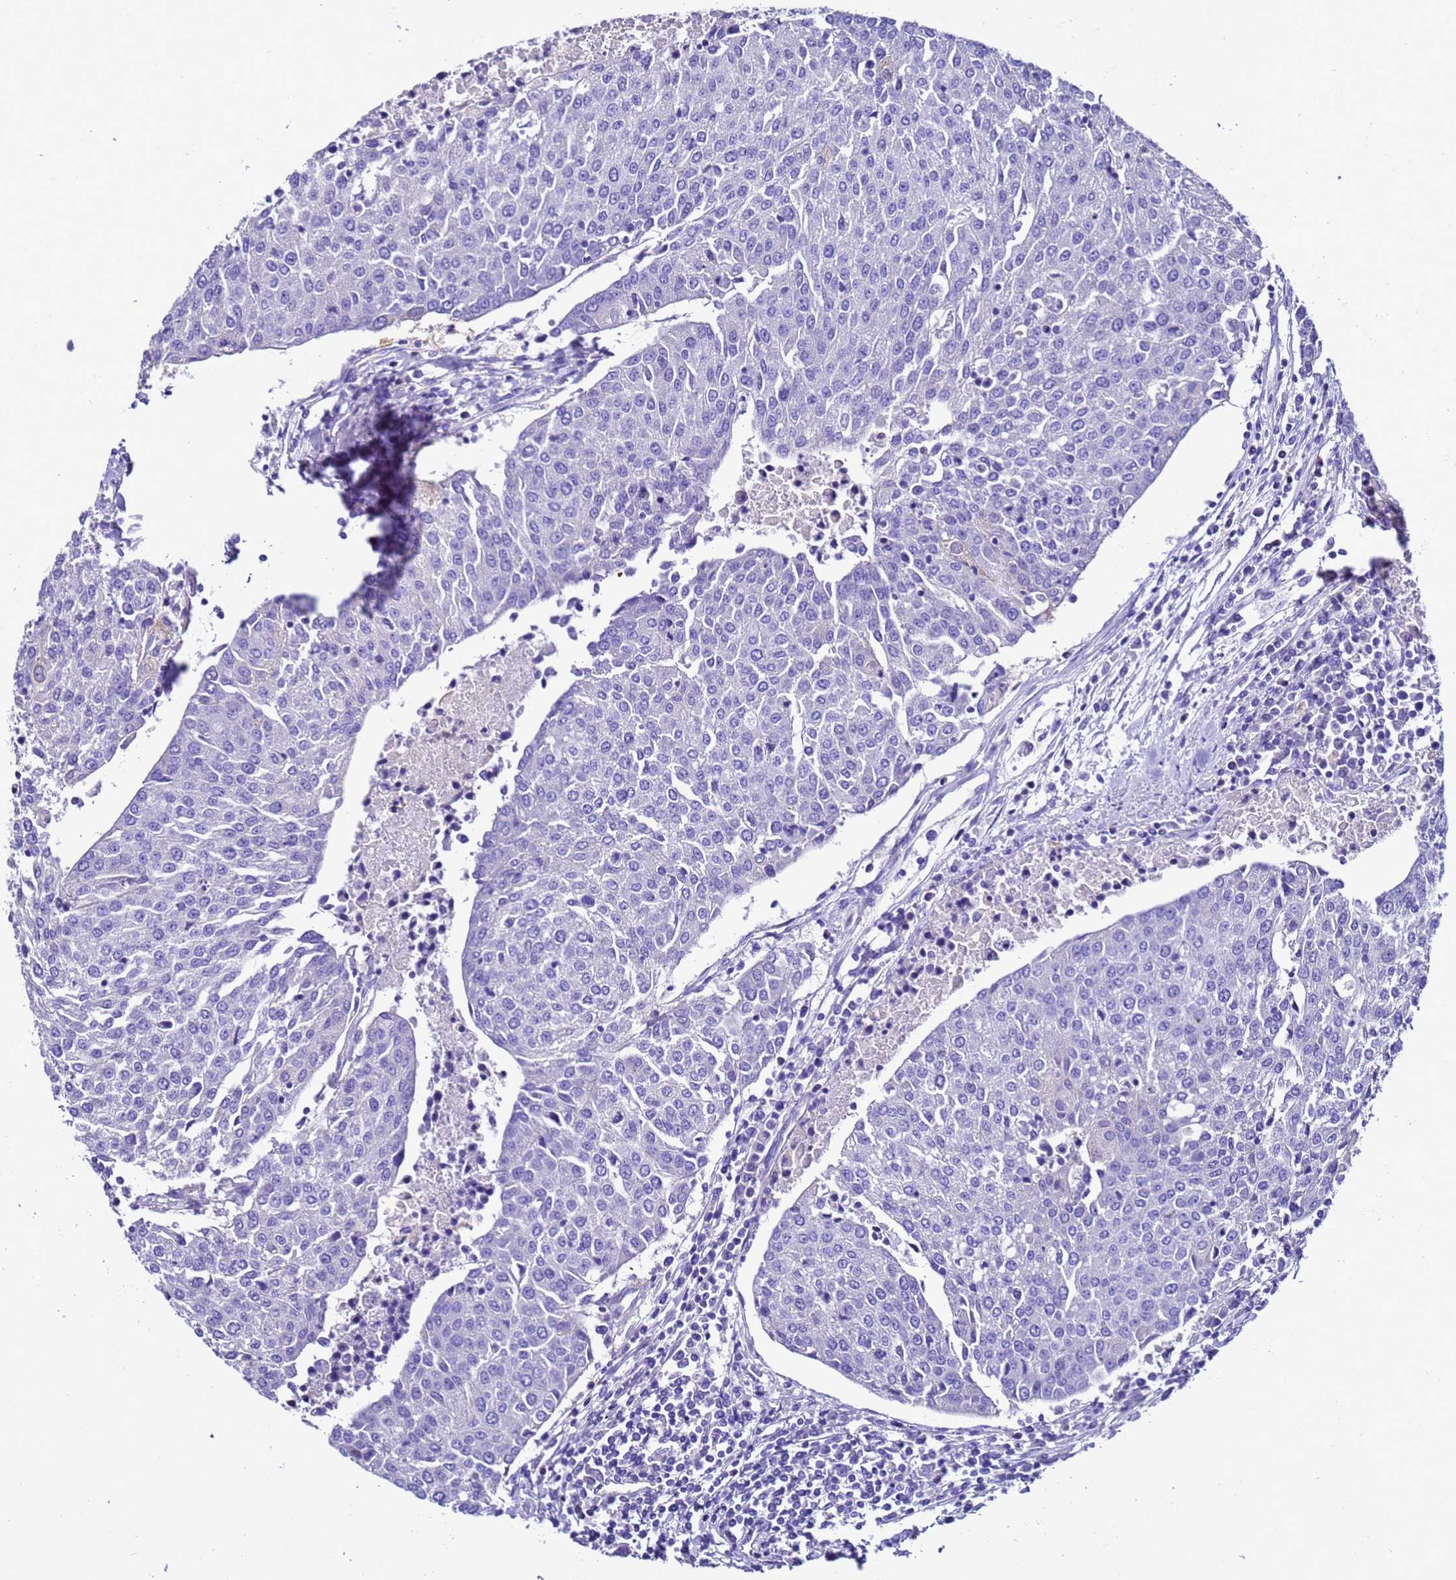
{"staining": {"intensity": "negative", "quantity": "none", "location": "none"}, "tissue": "urothelial cancer", "cell_type": "Tumor cells", "image_type": "cancer", "snomed": [{"axis": "morphology", "description": "Urothelial carcinoma, High grade"}, {"axis": "topography", "description": "Urinary bladder"}], "caption": "The image exhibits no staining of tumor cells in urothelial cancer. (DAB immunohistochemistry with hematoxylin counter stain).", "gene": "UGT2A1", "patient": {"sex": "female", "age": 85}}